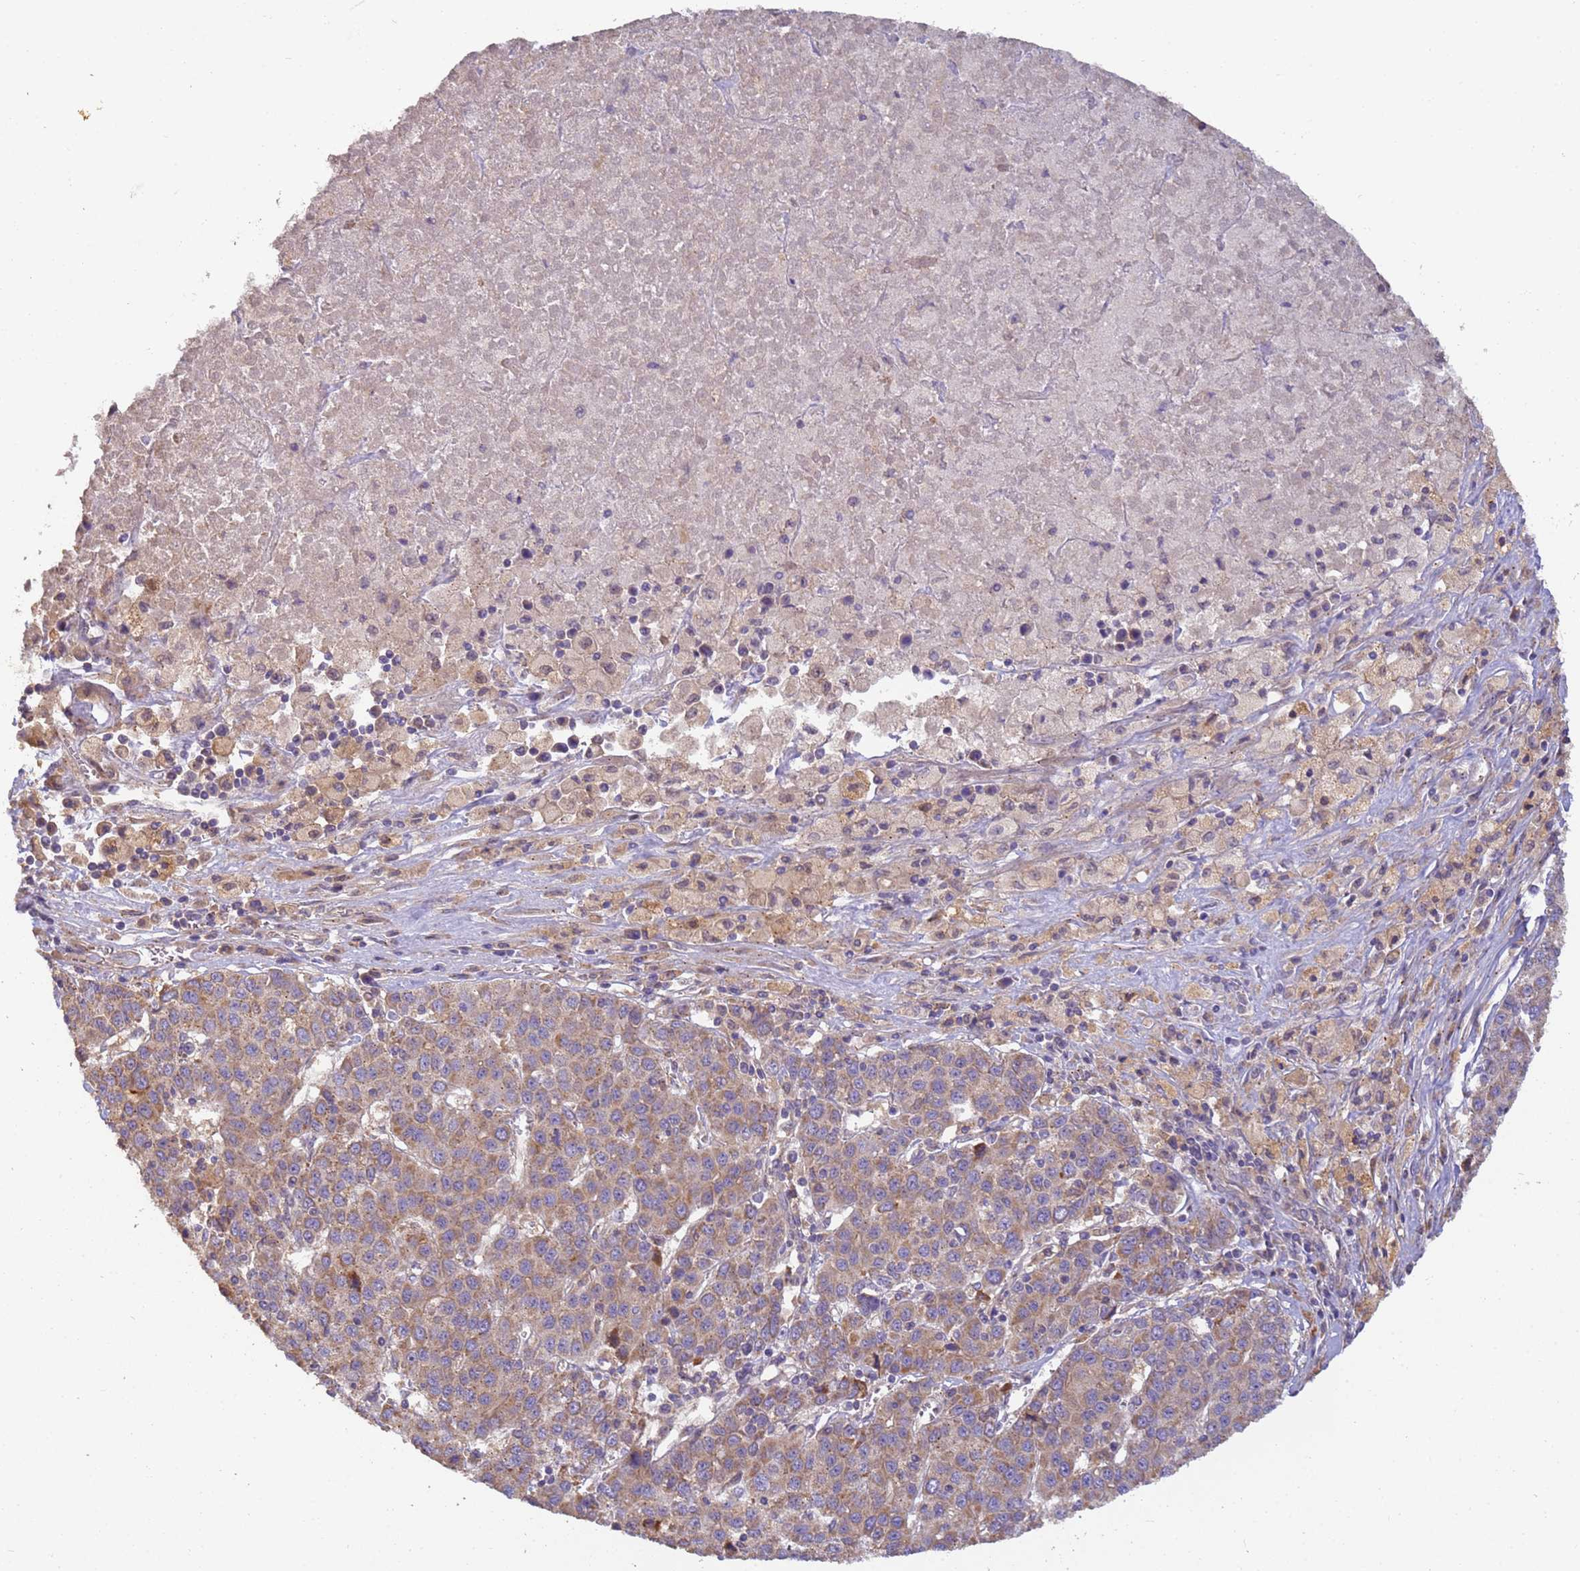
{"staining": {"intensity": "moderate", "quantity": ">75%", "location": "cytoplasmic/membranous"}, "tissue": "liver cancer", "cell_type": "Tumor cells", "image_type": "cancer", "snomed": [{"axis": "morphology", "description": "Carcinoma, Hepatocellular, NOS"}, {"axis": "topography", "description": "Liver"}], "caption": "Approximately >75% of tumor cells in liver cancer demonstrate moderate cytoplasmic/membranous protein positivity as visualized by brown immunohistochemical staining.", "gene": "TIGAR", "patient": {"sex": "female", "age": 53}}